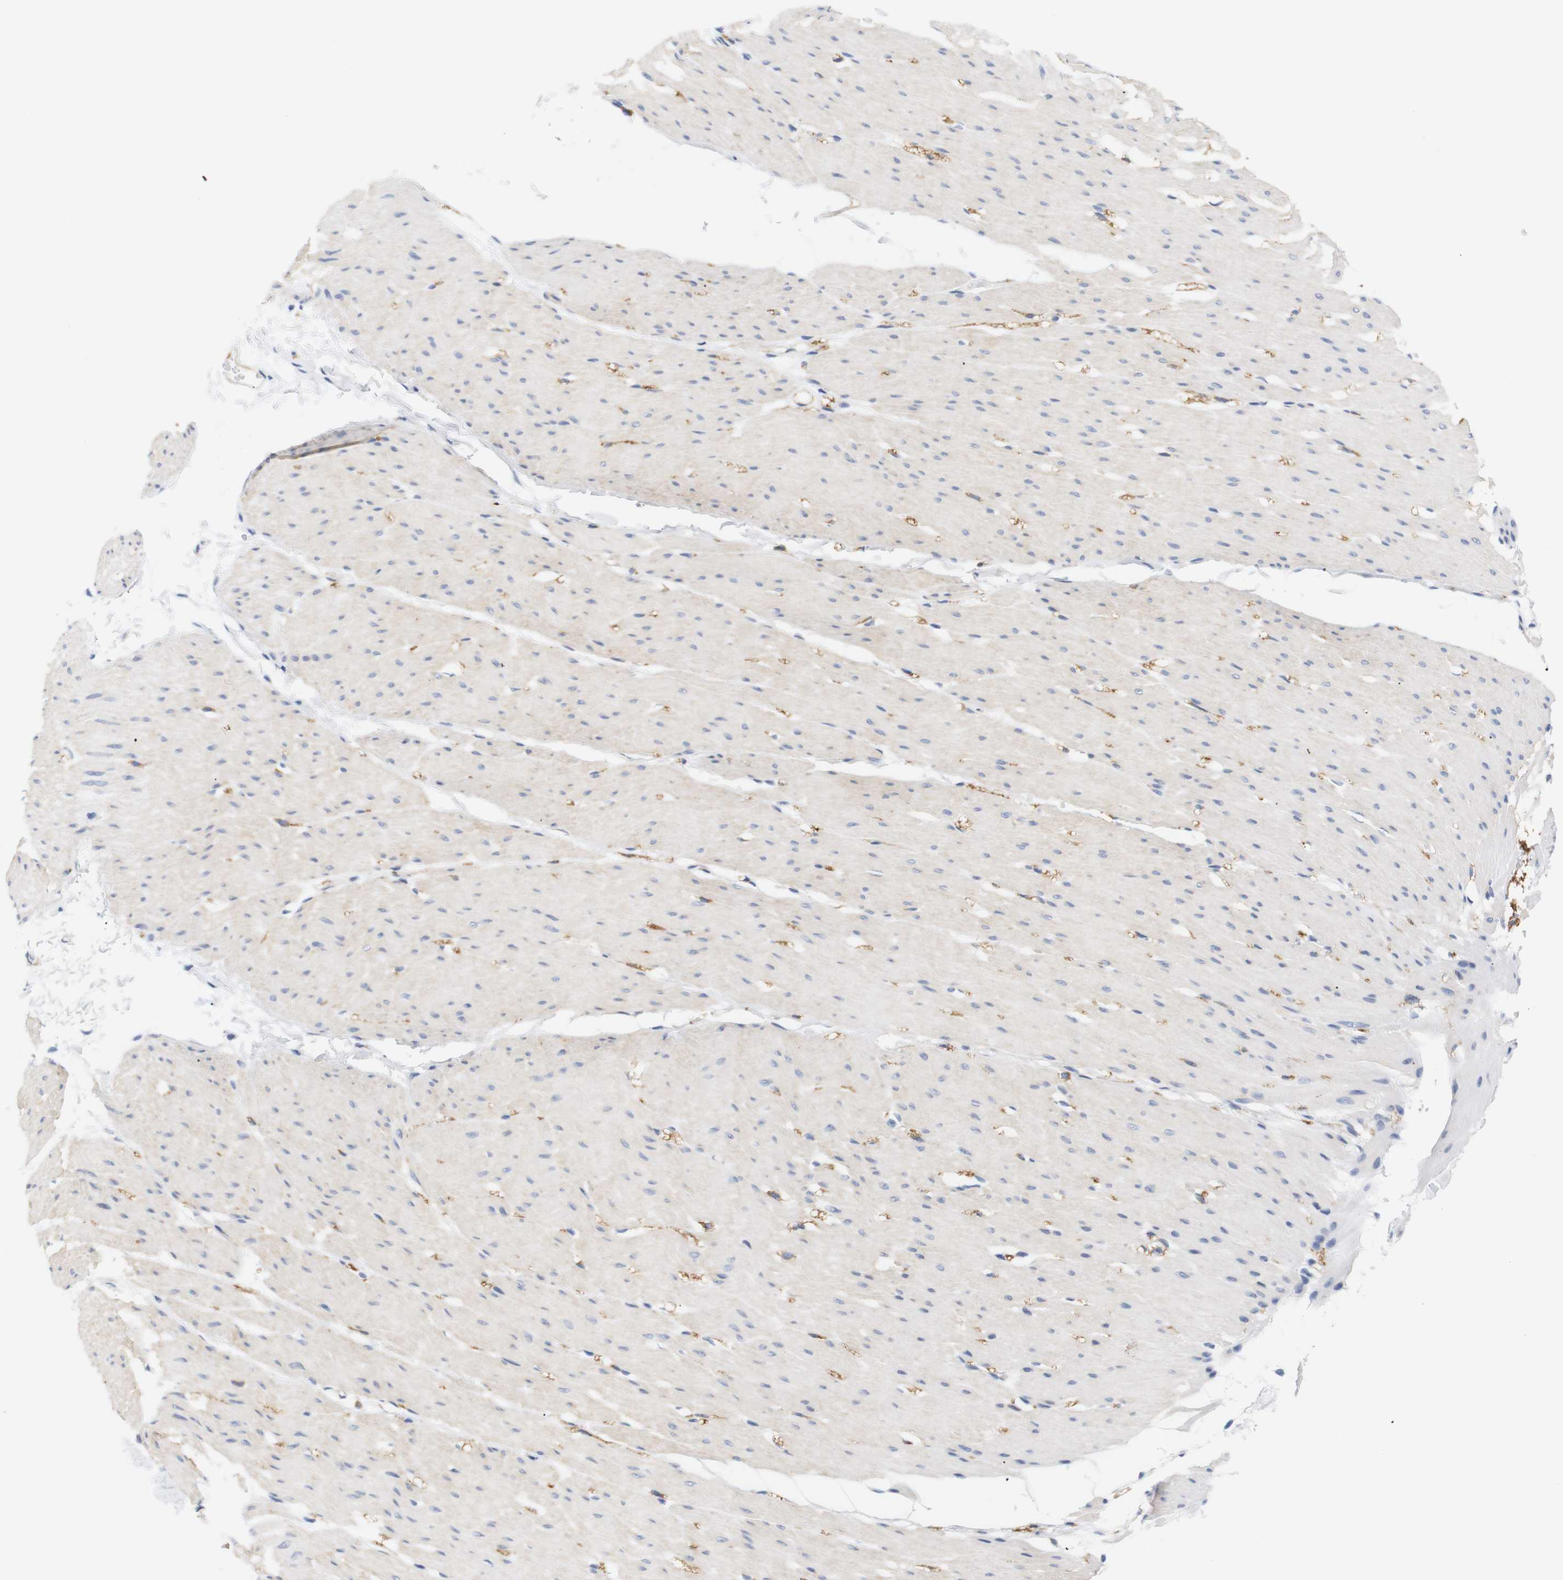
{"staining": {"intensity": "negative", "quantity": "none", "location": "none"}, "tissue": "smooth muscle", "cell_type": "Smooth muscle cells", "image_type": "normal", "snomed": [{"axis": "morphology", "description": "Normal tissue, NOS"}, {"axis": "topography", "description": "Smooth muscle"}, {"axis": "topography", "description": "Colon"}], "caption": "High magnification brightfield microscopy of normal smooth muscle stained with DAB (3,3'-diaminobenzidine) (brown) and counterstained with hematoxylin (blue): smooth muscle cells show no significant staining.", "gene": "STMN3", "patient": {"sex": "male", "age": 67}}